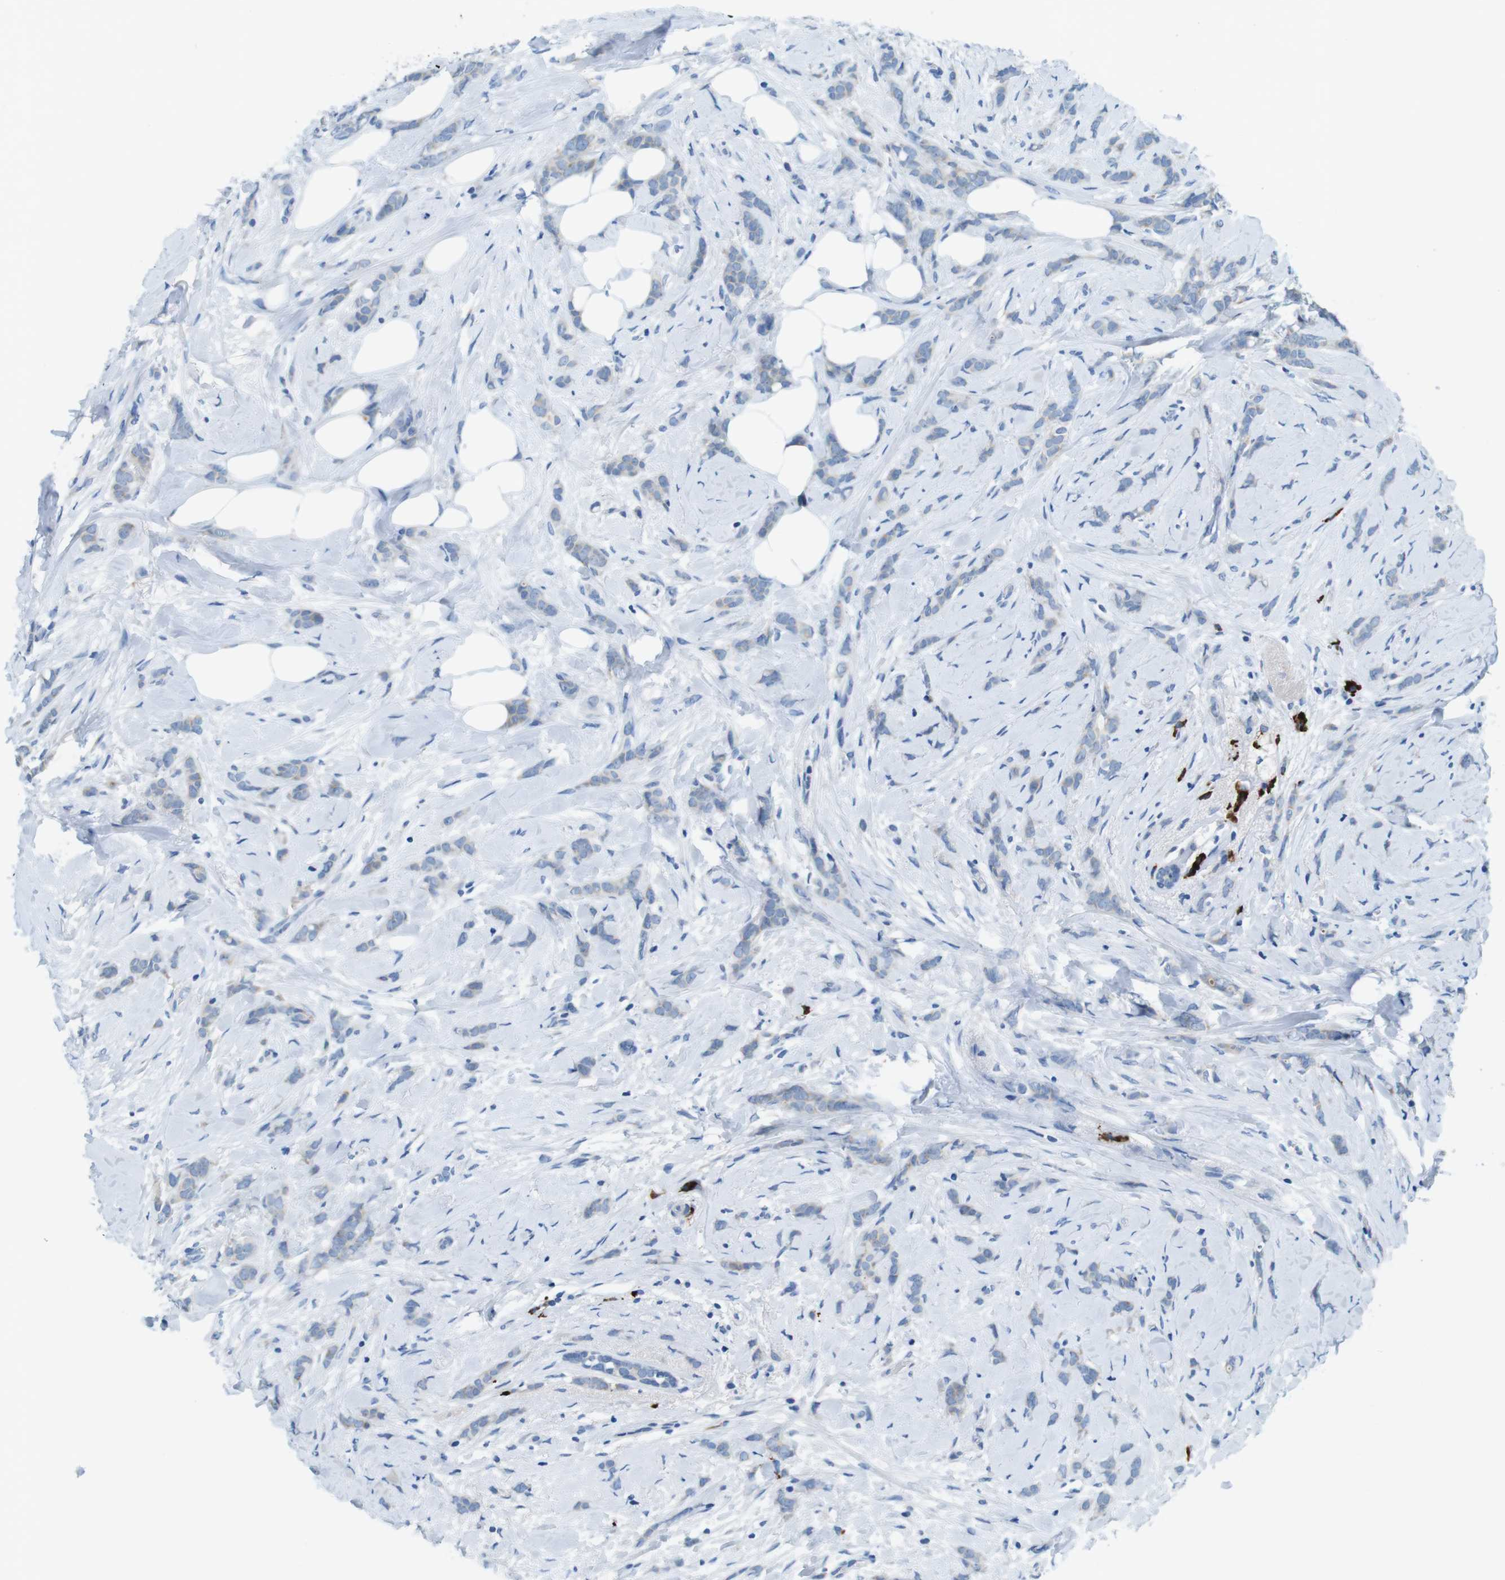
{"staining": {"intensity": "weak", "quantity": "<25%", "location": "cytoplasmic/membranous"}, "tissue": "breast cancer", "cell_type": "Tumor cells", "image_type": "cancer", "snomed": [{"axis": "morphology", "description": "Lobular carcinoma, in situ"}, {"axis": "morphology", "description": "Lobular carcinoma"}, {"axis": "topography", "description": "Breast"}], "caption": "The histopathology image shows no staining of tumor cells in lobular carcinoma (breast).", "gene": "SLC35A3", "patient": {"sex": "female", "age": 41}}